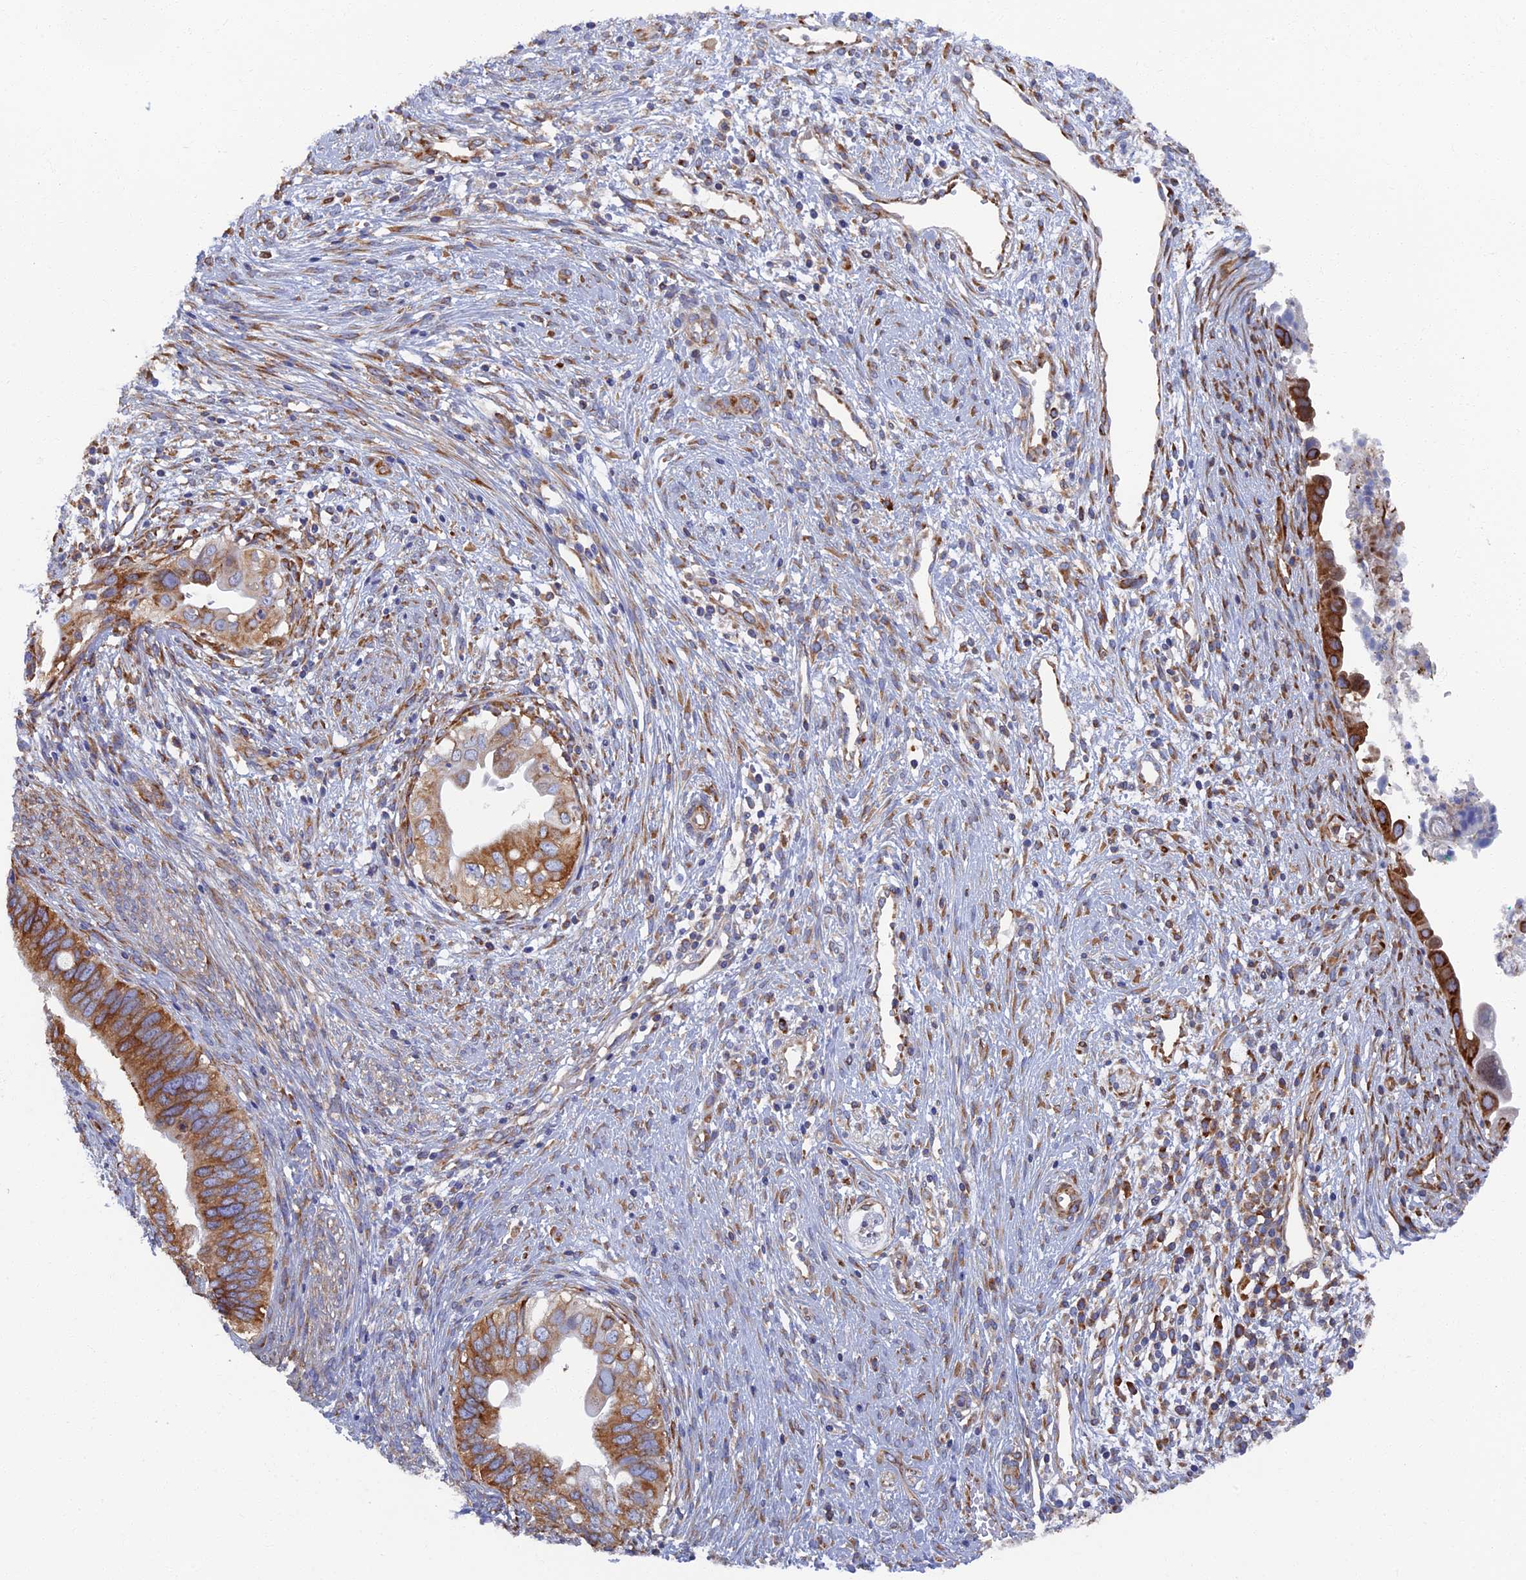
{"staining": {"intensity": "moderate", "quantity": ">75%", "location": "cytoplasmic/membranous"}, "tissue": "cervical cancer", "cell_type": "Tumor cells", "image_type": "cancer", "snomed": [{"axis": "morphology", "description": "Adenocarcinoma, NOS"}, {"axis": "topography", "description": "Cervix"}], "caption": "DAB (3,3'-diaminobenzidine) immunohistochemical staining of adenocarcinoma (cervical) reveals moderate cytoplasmic/membranous protein expression in about >75% of tumor cells.", "gene": "YBX1", "patient": {"sex": "female", "age": 42}}